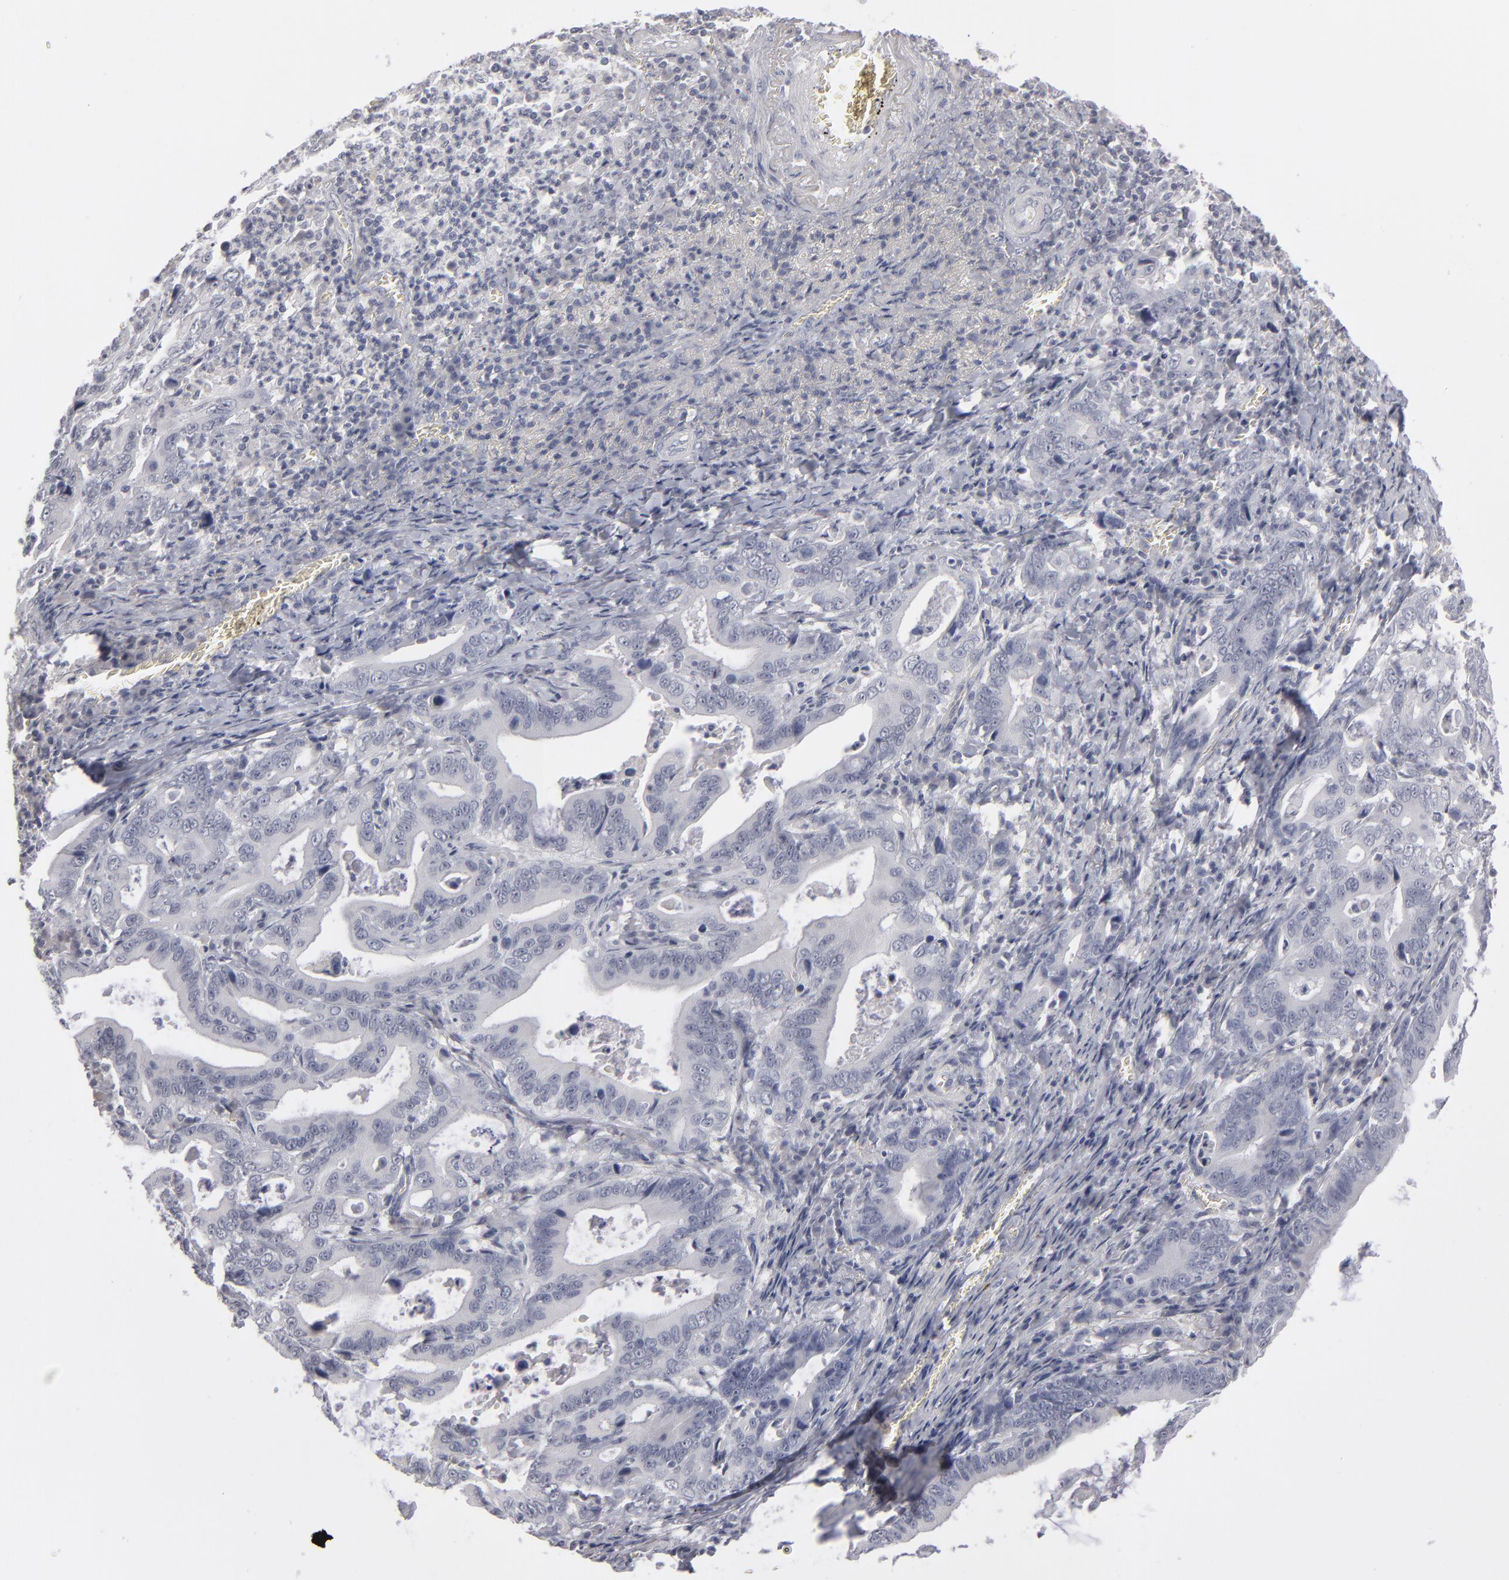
{"staining": {"intensity": "negative", "quantity": "none", "location": "none"}, "tissue": "stomach cancer", "cell_type": "Tumor cells", "image_type": "cancer", "snomed": [{"axis": "morphology", "description": "Adenocarcinoma, NOS"}, {"axis": "topography", "description": "Stomach, upper"}], "caption": "This is an IHC micrograph of stomach adenocarcinoma. There is no positivity in tumor cells.", "gene": "KIAA1210", "patient": {"sex": "male", "age": 63}}